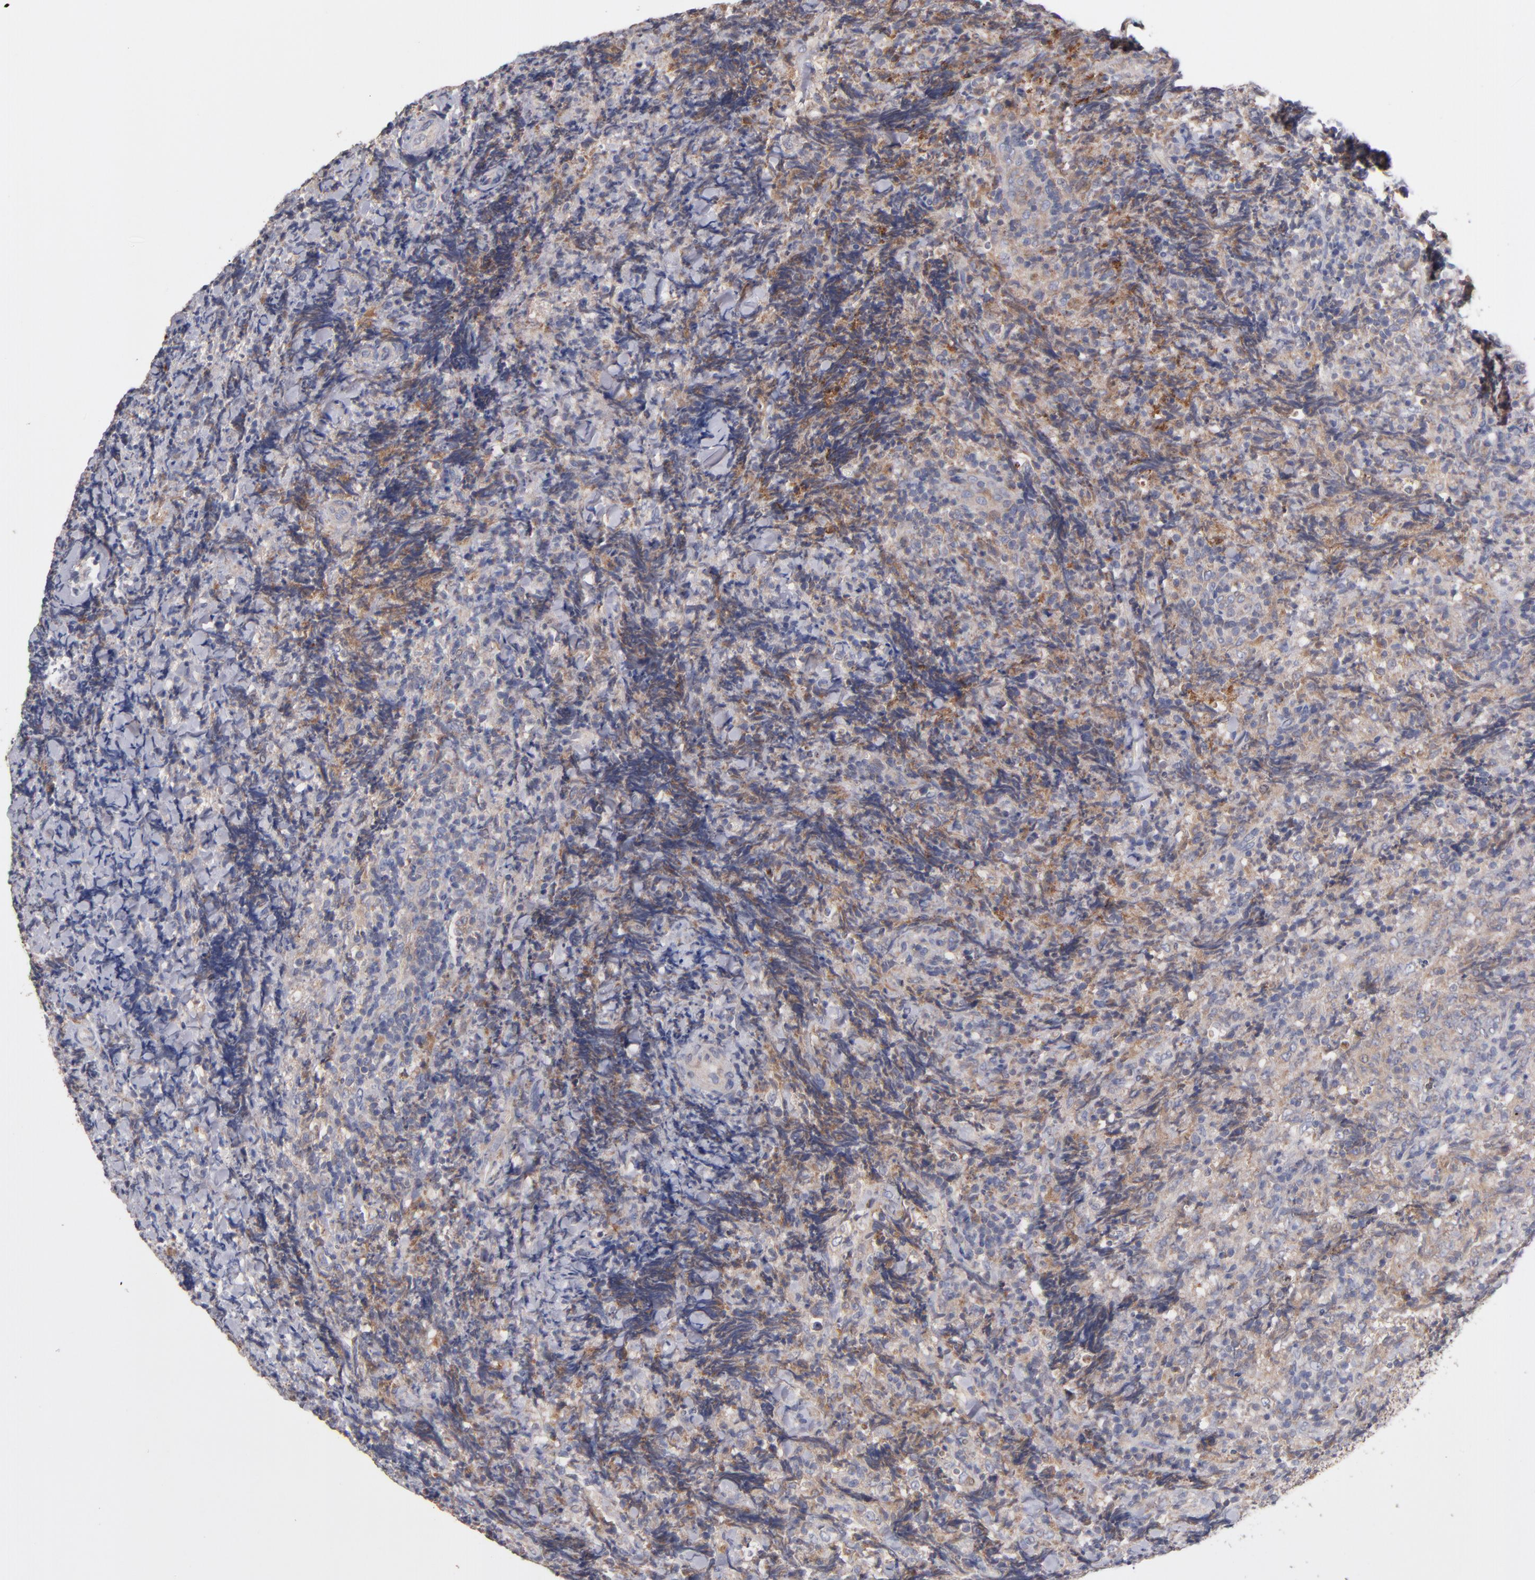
{"staining": {"intensity": "weak", "quantity": ">75%", "location": "cytoplasmic/membranous"}, "tissue": "lymphoma", "cell_type": "Tumor cells", "image_type": "cancer", "snomed": [{"axis": "morphology", "description": "Malignant lymphoma, non-Hodgkin's type, High grade"}, {"axis": "topography", "description": "Tonsil"}], "caption": "The immunohistochemical stain shows weak cytoplasmic/membranous staining in tumor cells of high-grade malignant lymphoma, non-Hodgkin's type tissue. (Brightfield microscopy of DAB IHC at high magnification).", "gene": "DACT1", "patient": {"sex": "female", "age": 36}}